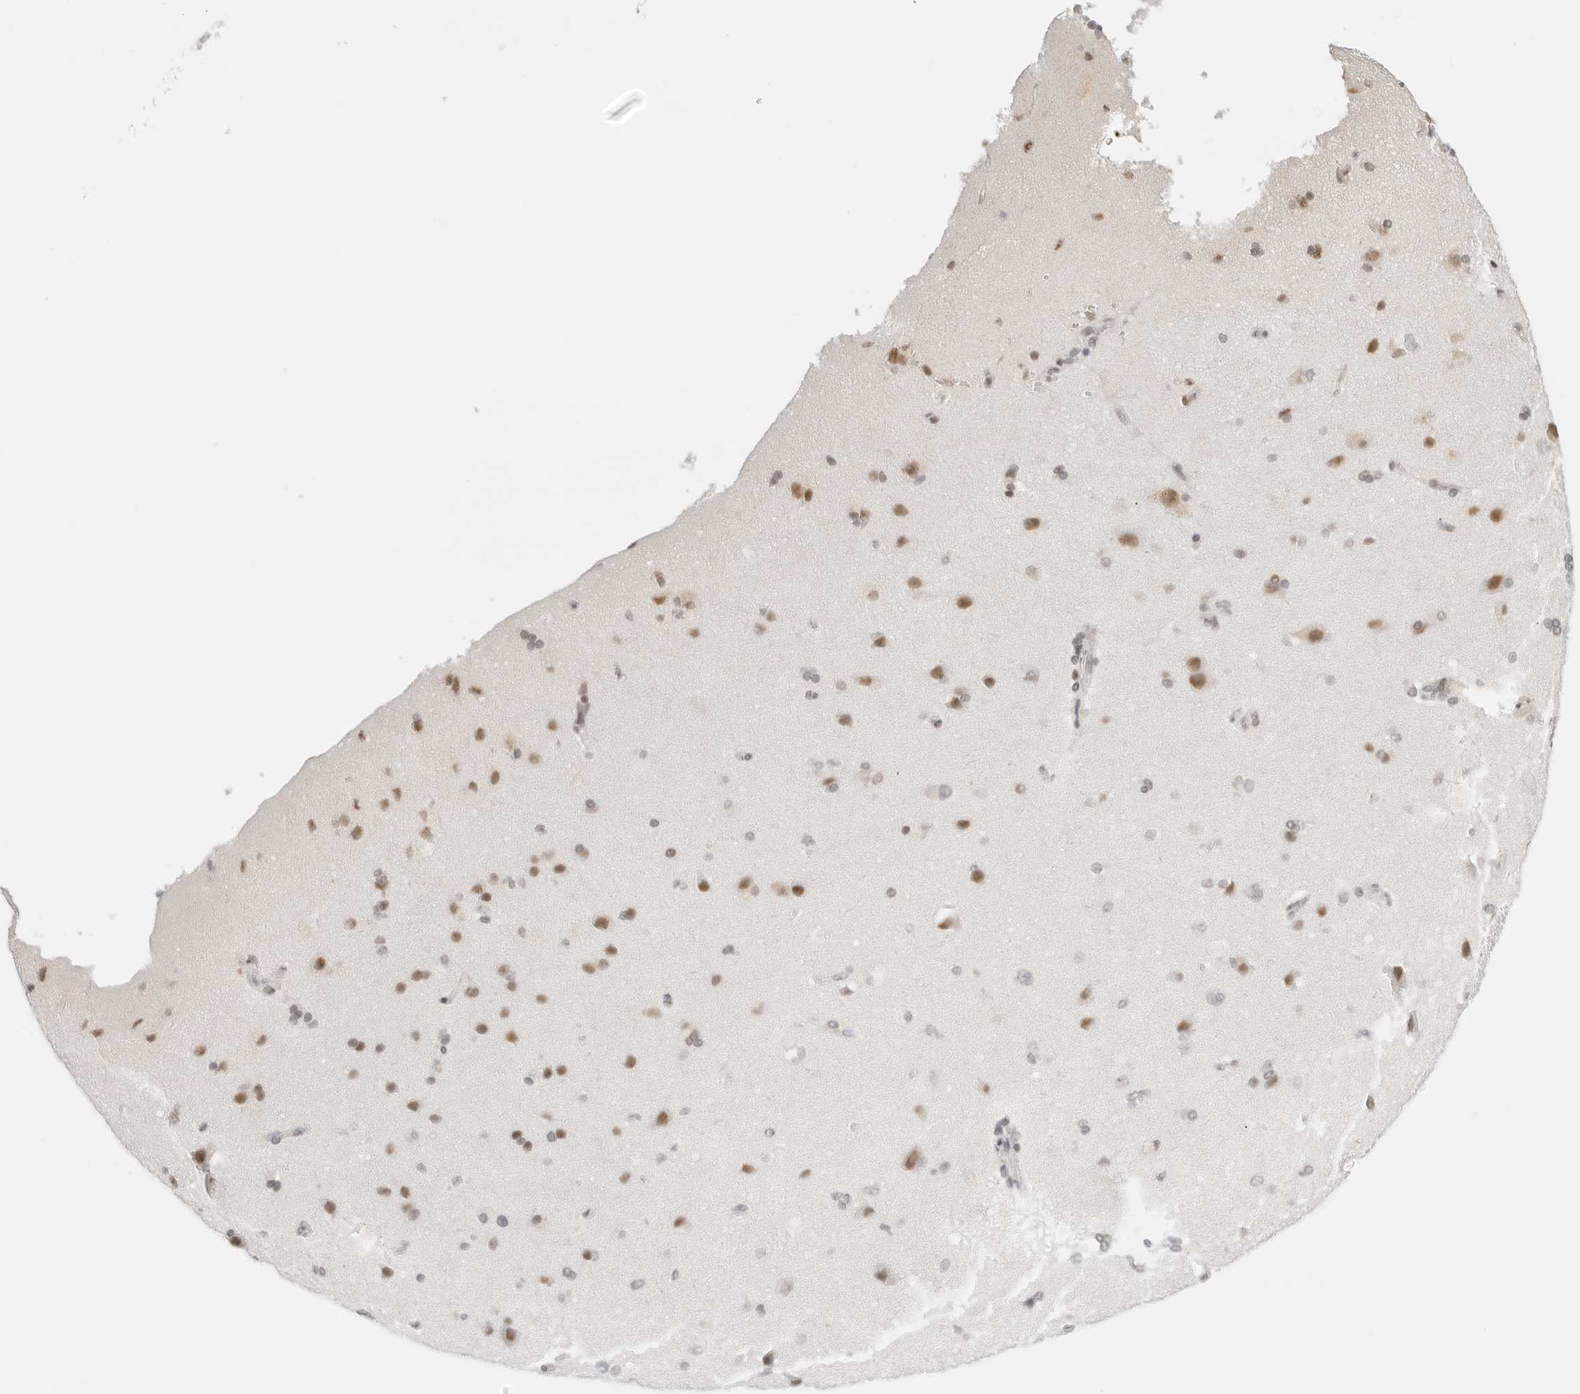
{"staining": {"intensity": "negative", "quantity": "none", "location": "none"}, "tissue": "cerebral cortex", "cell_type": "Endothelial cells", "image_type": "normal", "snomed": [{"axis": "morphology", "description": "Normal tissue, NOS"}, {"axis": "topography", "description": "Cerebral cortex"}], "caption": "Normal cerebral cortex was stained to show a protein in brown. There is no significant positivity in endothelial cells.", "gene": "TCIM", "patient": {"sex": "male", "age": 62}}